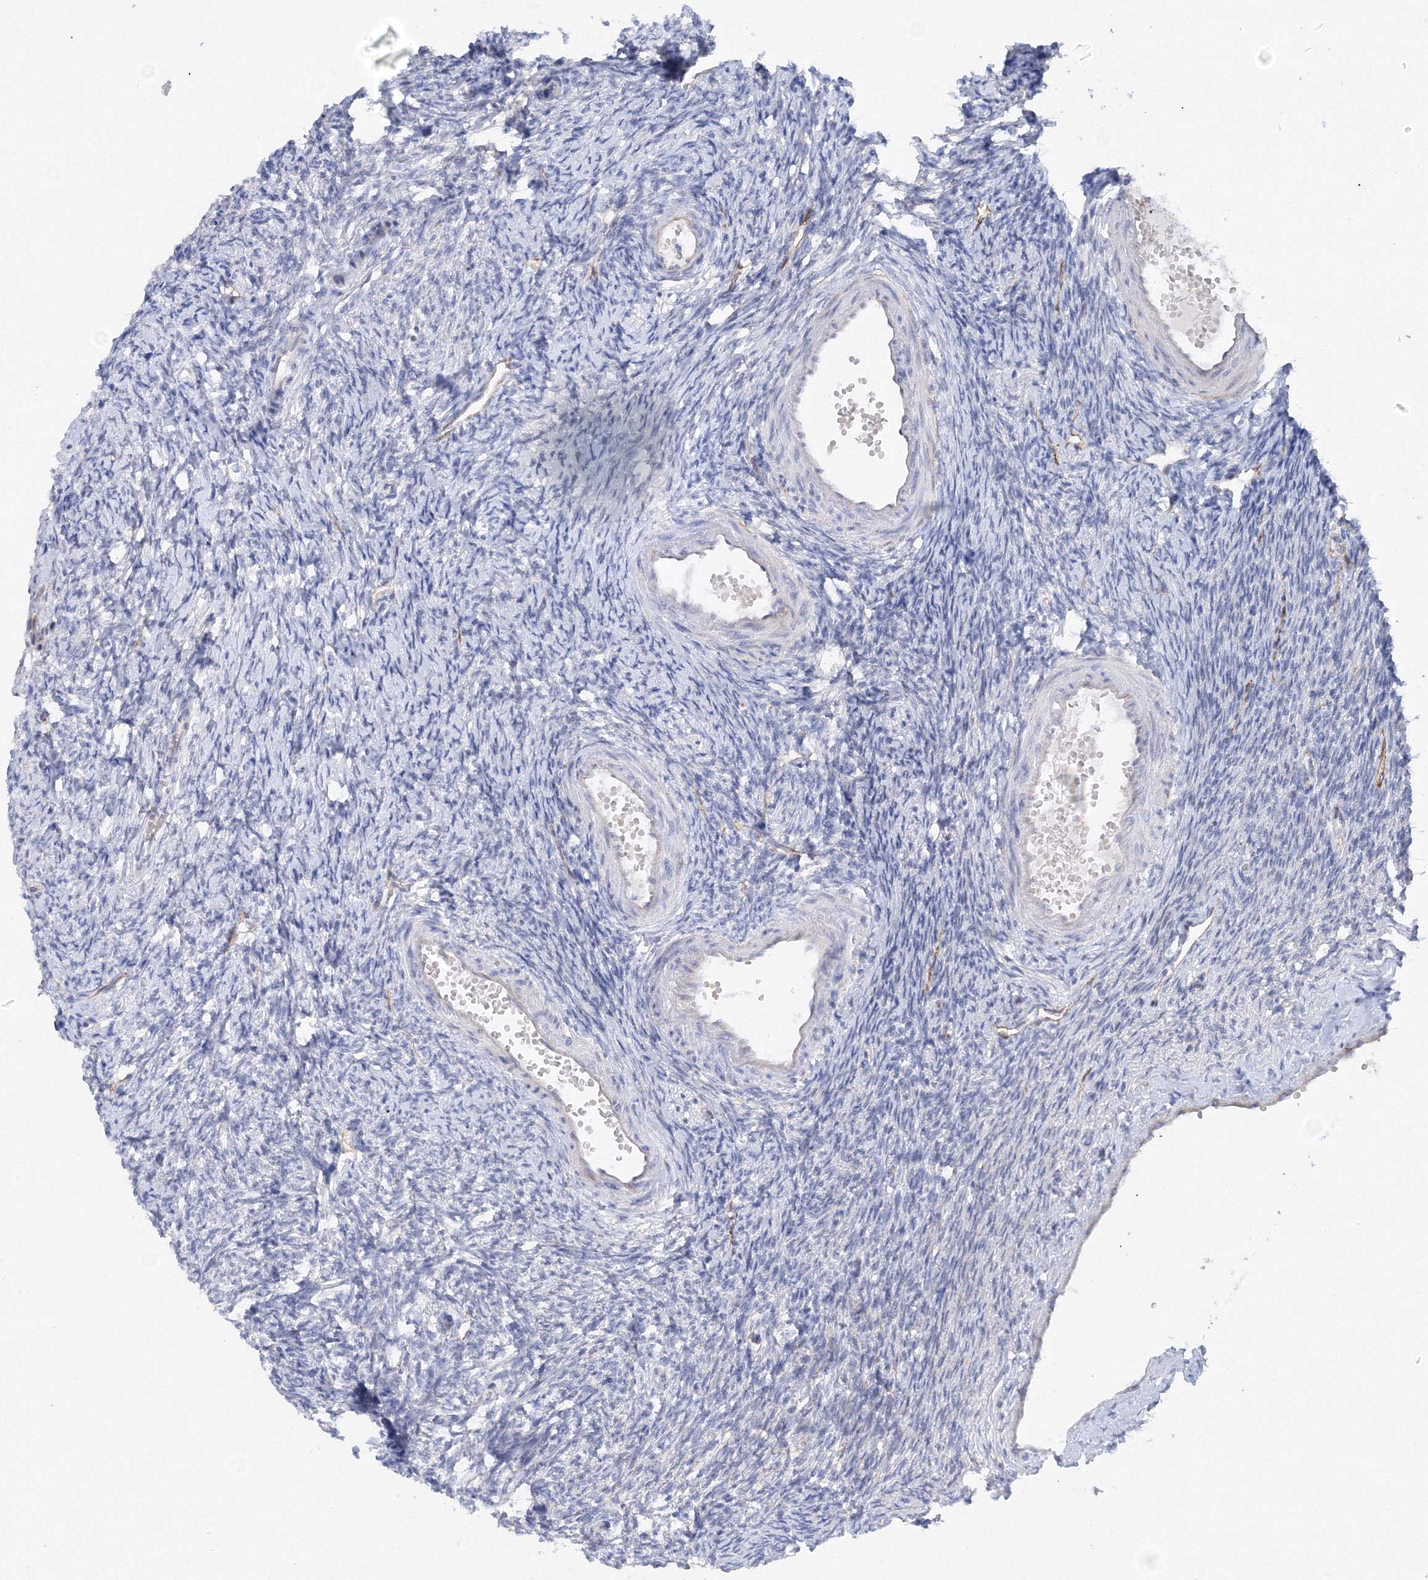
{"staining": {"intensity": "negative", "quantity": "none", "location": "none"}, "tissue": "ovary", "cell_type": "Follicle cells", "image_type": "normal", "snomed": [{"axis": "morphology", "description": "Normal tissue, NOS"}, {"axis": "morphology", "description": "Cyst, NOS"}, {"axis": "topography", "description": "Ovary"}], "caption": "The image shows no significant staining in follicle cells of ovary.", "gene": "TAMM41", "patient": {"sex": "female", "age": 33}}